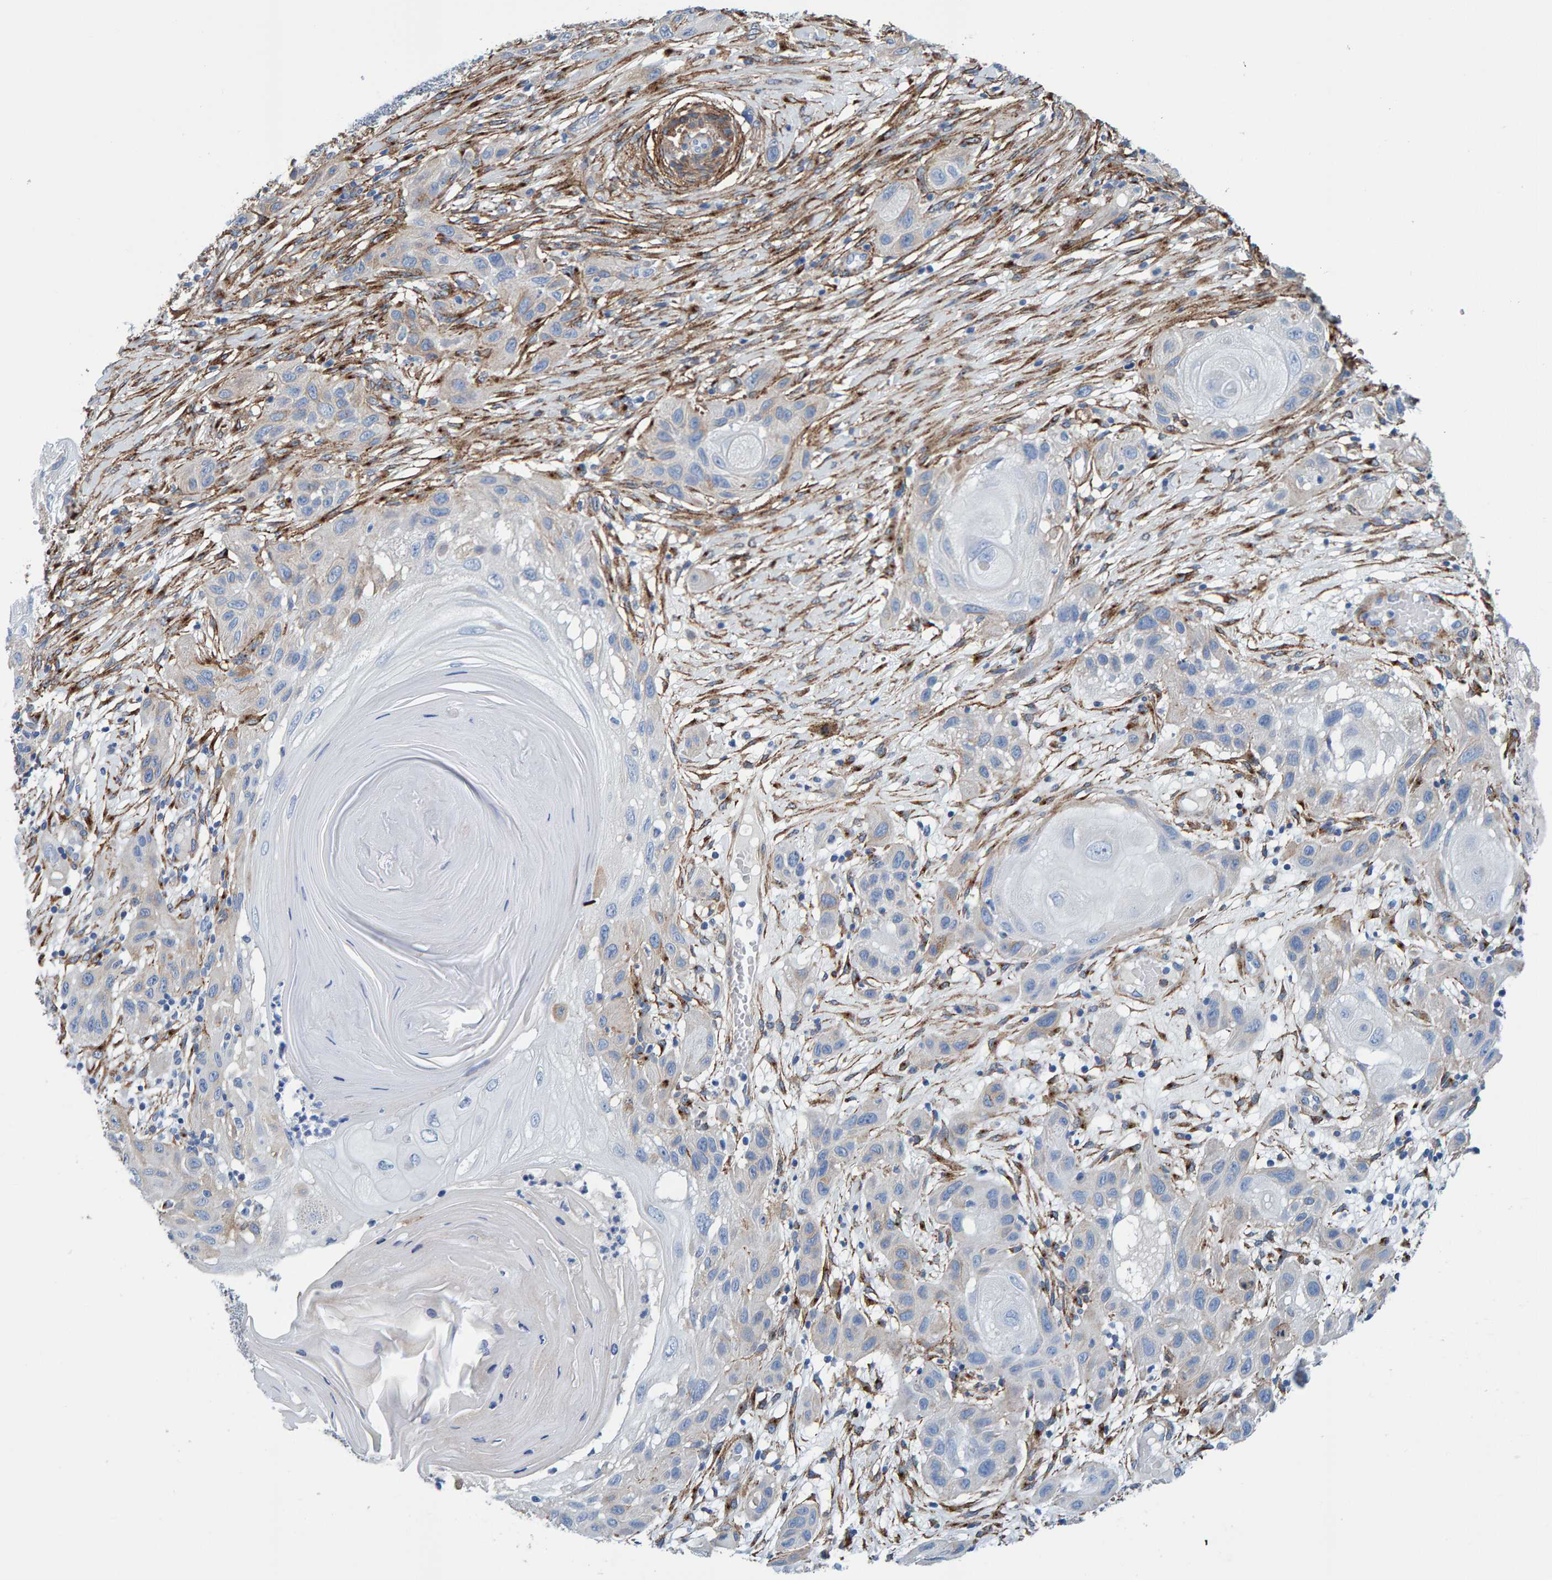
{"staining": {"intensity": "negative", "quantity": "none", "location": "none"}, "tissue": "skin cancer", "cell_type": "Tumor cells", "image_type": "cancer", "snomed": [{"axis": "morphology", "description": "Squamous cell carcinoma, NOS"}, {"axis": "topography", "description": "Skin"}], "caption": "Photomicrograph shows no significant protein expression in tumor cells of skin cancer. (Stains: DAB (3,3'-diaminobenzidine) immunohistochemistry (IHC) with hematoxylin counter stain, Microscopy: brightfield microscopy at high magnification).", "gene": "LRP1", "patient": {"sex": "female", "age": 96}}